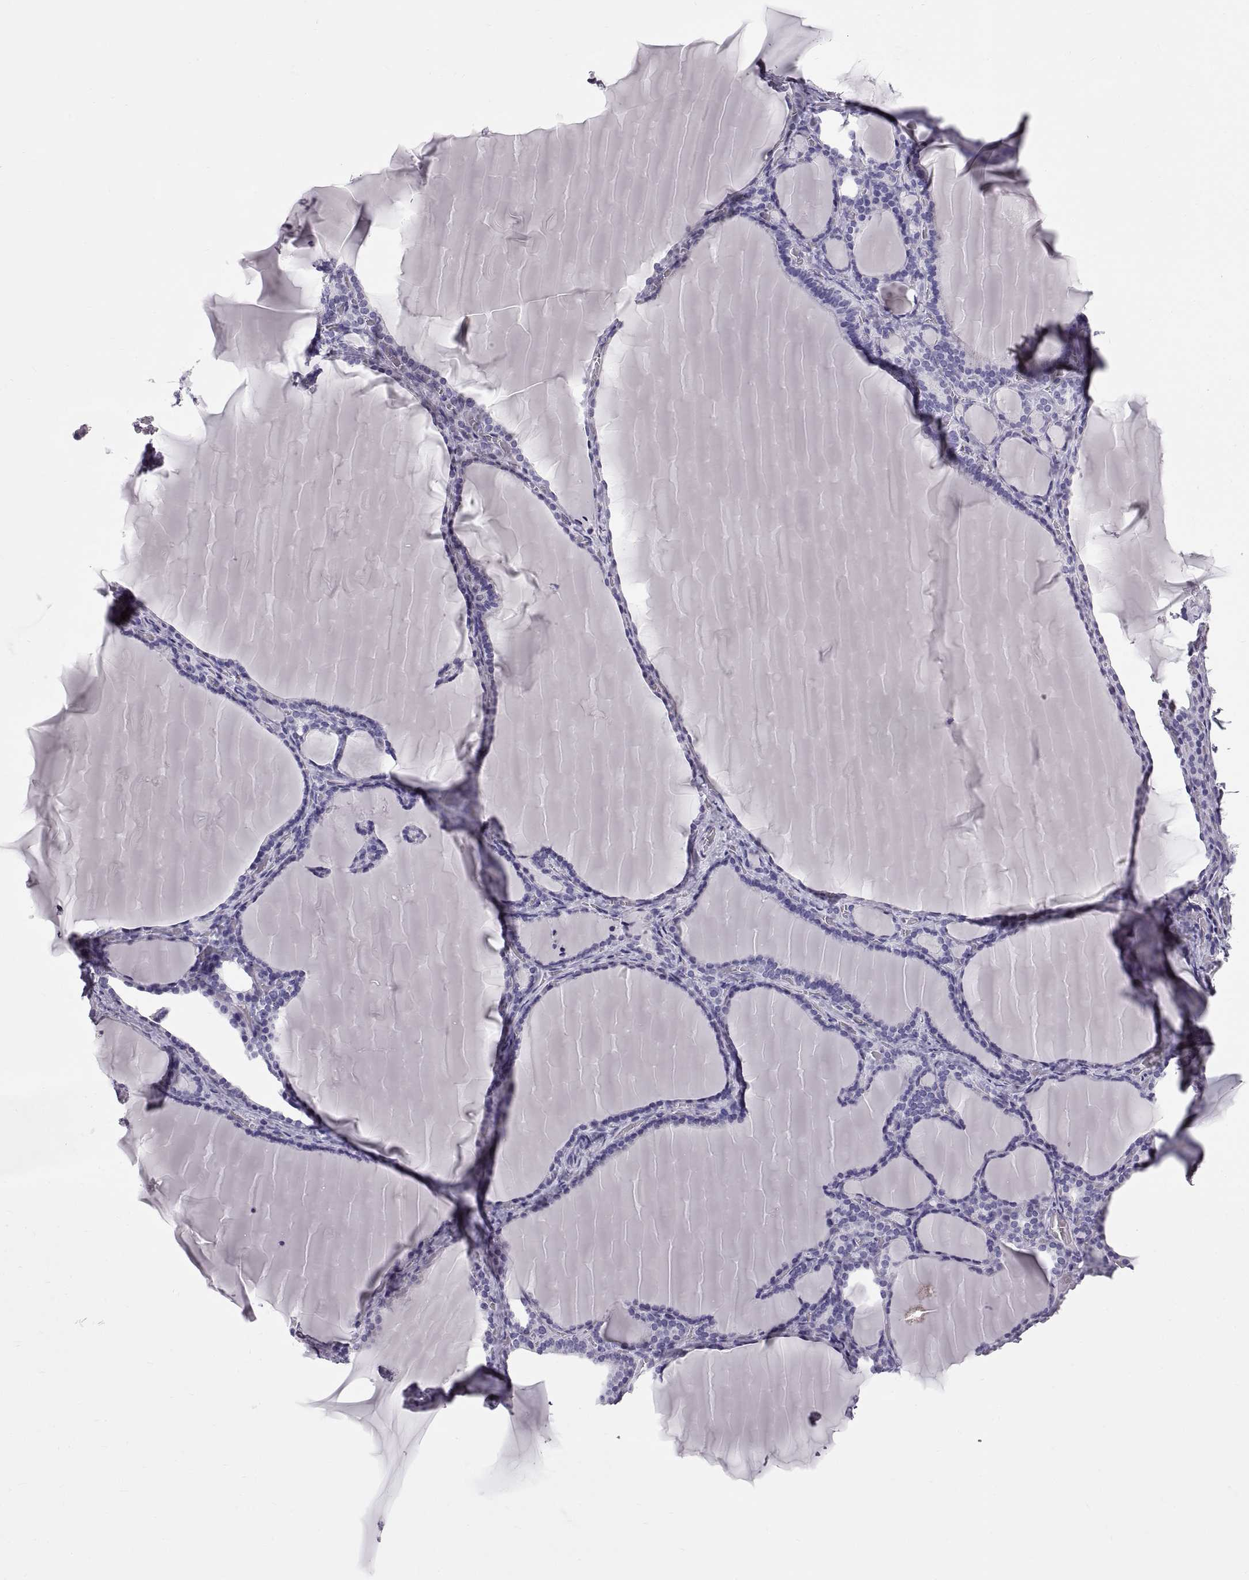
{"staining": {"intensity": "negative", "quantity": "none", "location": "none"}, "tissue": "thyroid gland", "cell_type": "Glandular cells", "image_type": "normal", "snomed": [{"axis": "morphology", "description": "Normal tissue, NOS"}, {"axis": "morphology", "description": "Hyperplasia, NOS"}, {"axis": "topography", "description": "Thyroid gland"}], "caption": "Human thyroid gland stained for a protein using immunohistochemistry exhibits no positivity in glandular cells.", "gene": "WFDC8", "patient": {"sex": "female", "age": 27}}